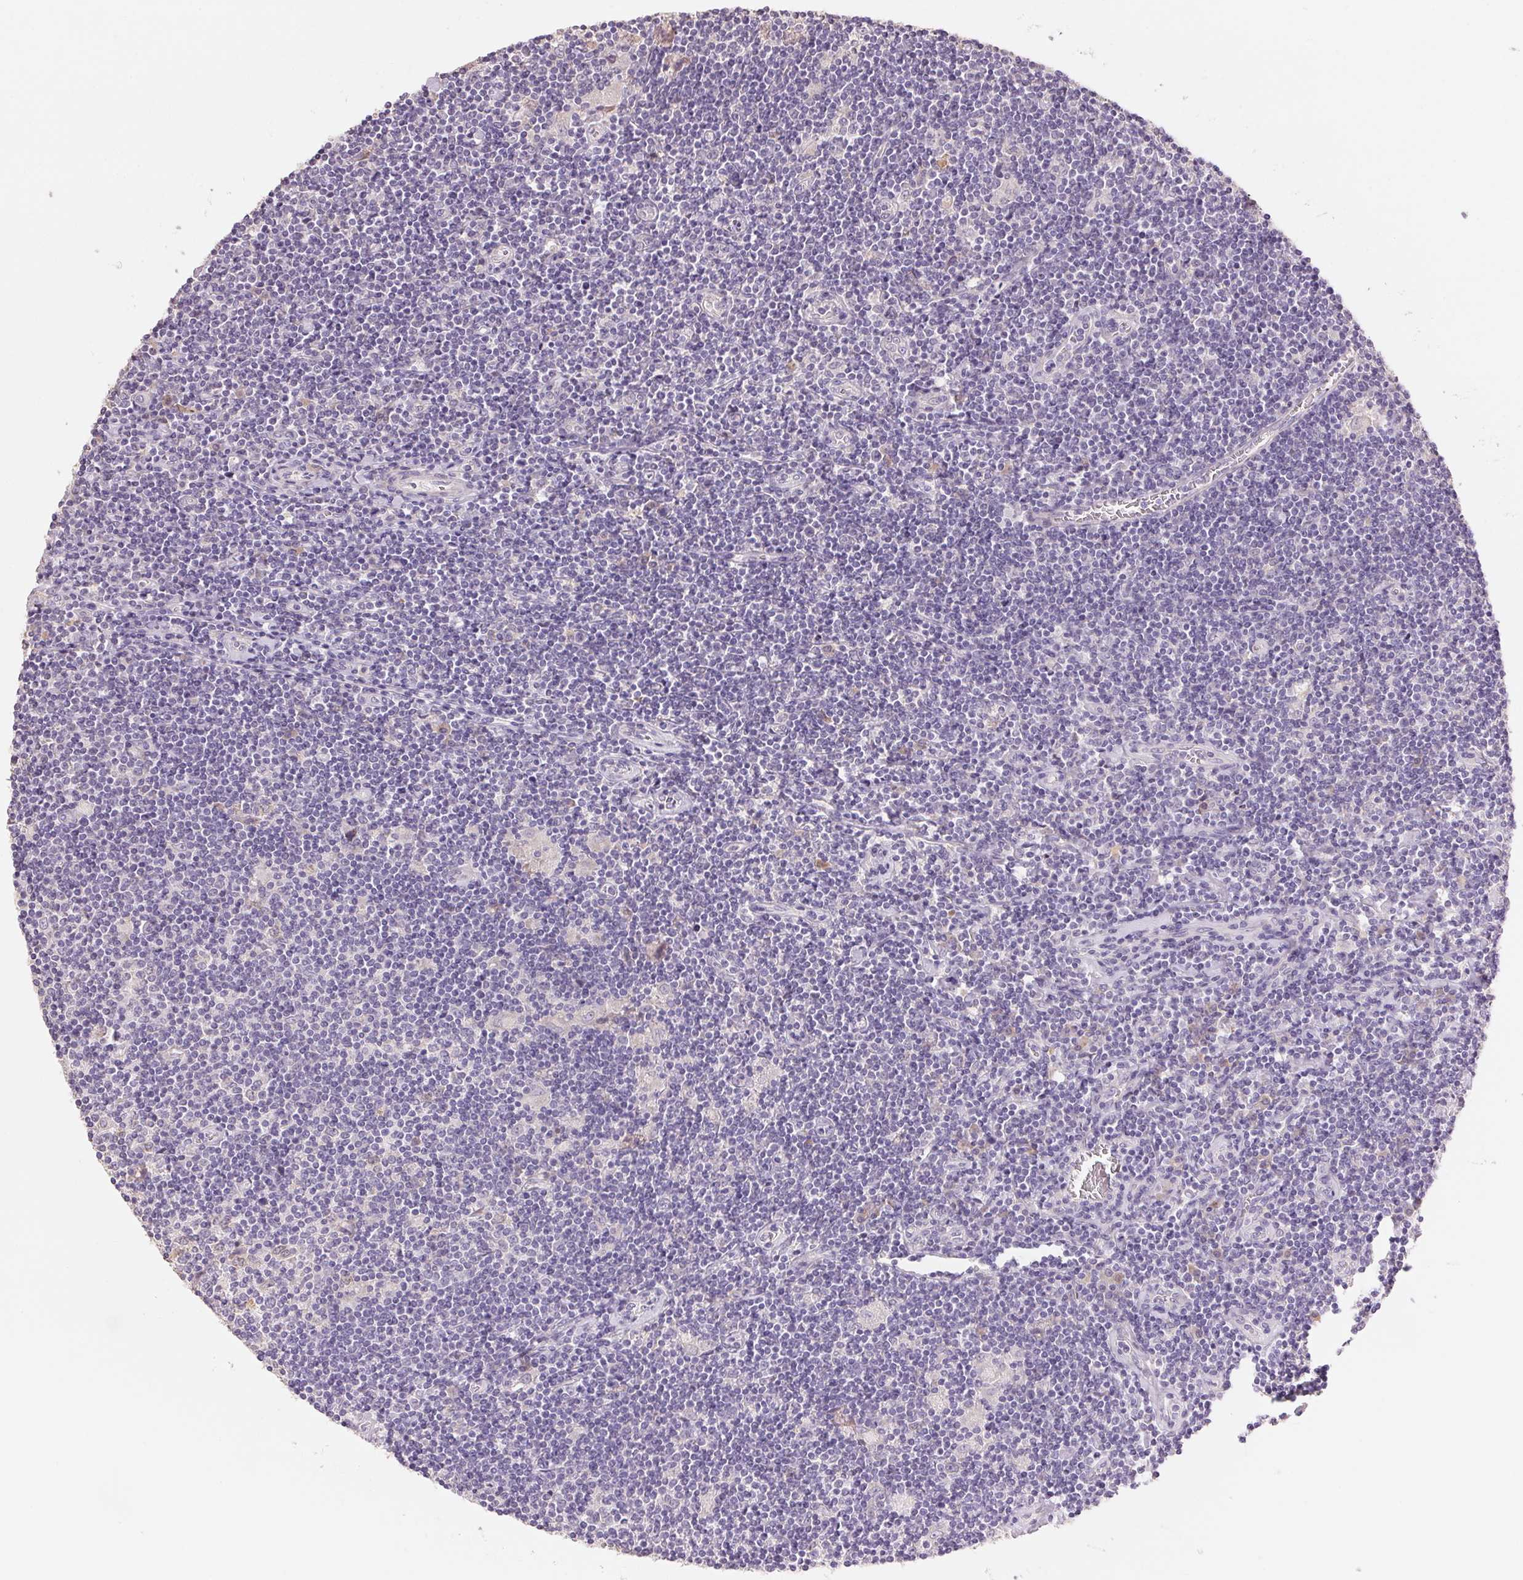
{"staining": {"intensity": "negative", "quantity": "none", "location": "none"}, "tissue": "lymphoma", "cell_type": "Tumor cells", "image_type": "cancer", "snomed": [{"axis": "morphology", "description": "Hodgkin's disease, NOS"}, {"axis": "topography", "description": "Lymph node"}], "caption": "Hodgkin's disease stained for a protein using immunohistochemistry exhibits no positivity tumor cells.", "gene": "LYZL6", "patient": {"sex": "male", "age": 40}}